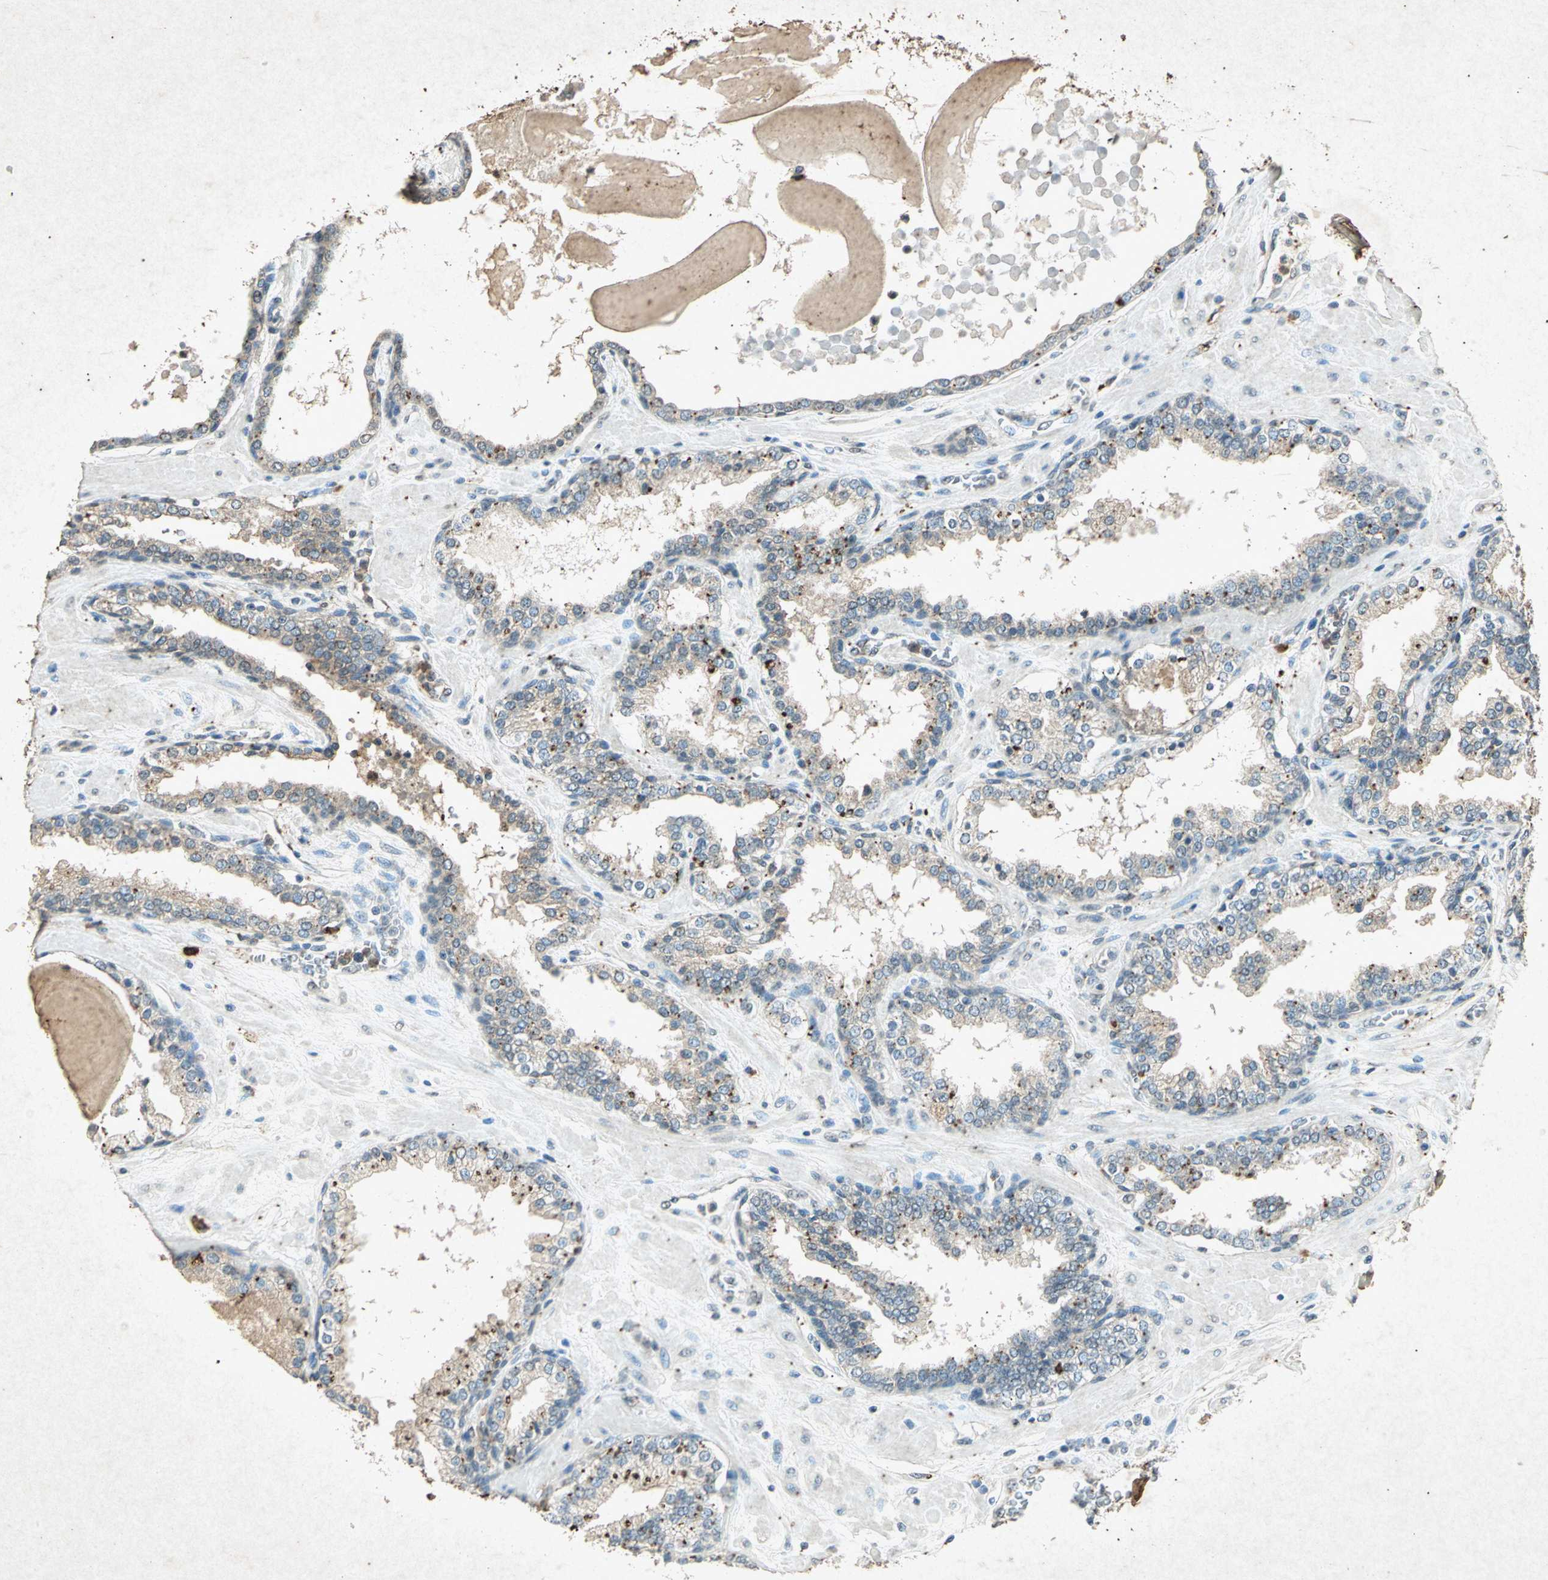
{"staining": {"intensity": "moderate", "quantity": ">75%", "location": "cytoplasmic/membranous"}, "tissue": "prostate", "cell_type": "Glandular cells", "image_type": "normal", "snomed": [{"axis": "morphology", "description": "Normal tissue, NOS"}, {"axis": "topography", "description": "Prostate"}], "caption": "Glandular cells reveal moderate cytoplasmic/membranous staining in approximately >75% of cells in normal prostate.", "gene": "PSEN1", "patient": {"sex": "male", "age": 51}}